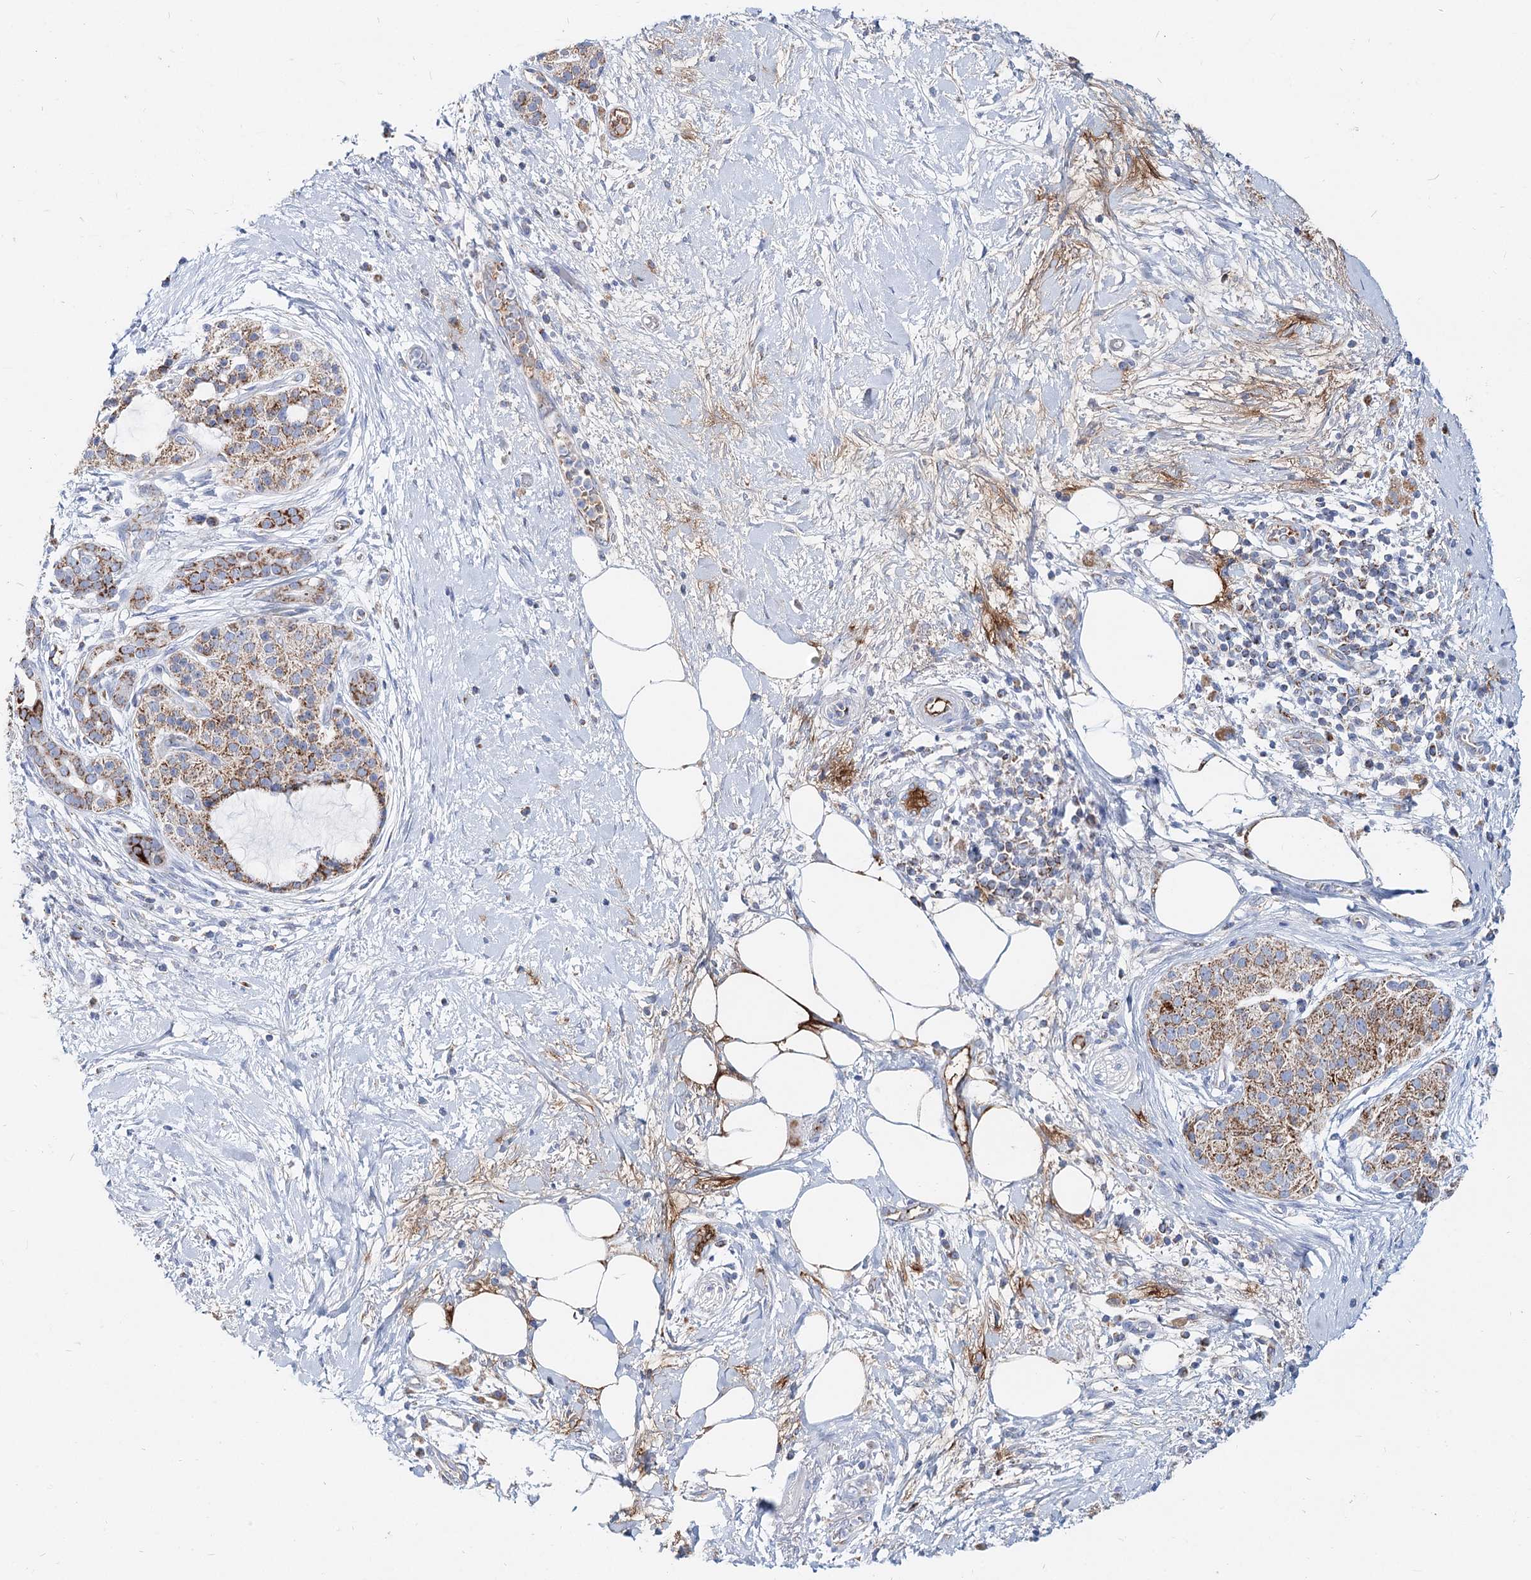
{"staining": {"intensity": "moderate", "quantity": "25%-75%", "location": "cytoplasmic/membranous"}, "tissue": "pancreatic cancer", "cell_type": "Tumor cells", "image_type": "cancer", "snomed": [{"axis": "morphology", "description": "Adenocarcinoma, NOS"}, {"axis": "topography", "description": "Pancreas"}], "caption": "Pancreatic cancer tissue shows moderate cytoplasmic/membranous staining in approximately 25%-75% of tumor cells, visualized by immunohistochemistry. (DAB (3,3'-diaminobenzidine) IHC with brightfield microscopy, high magnification).", "gene": "MCCC2", "patient": {"sex": "male", "age": 58}}